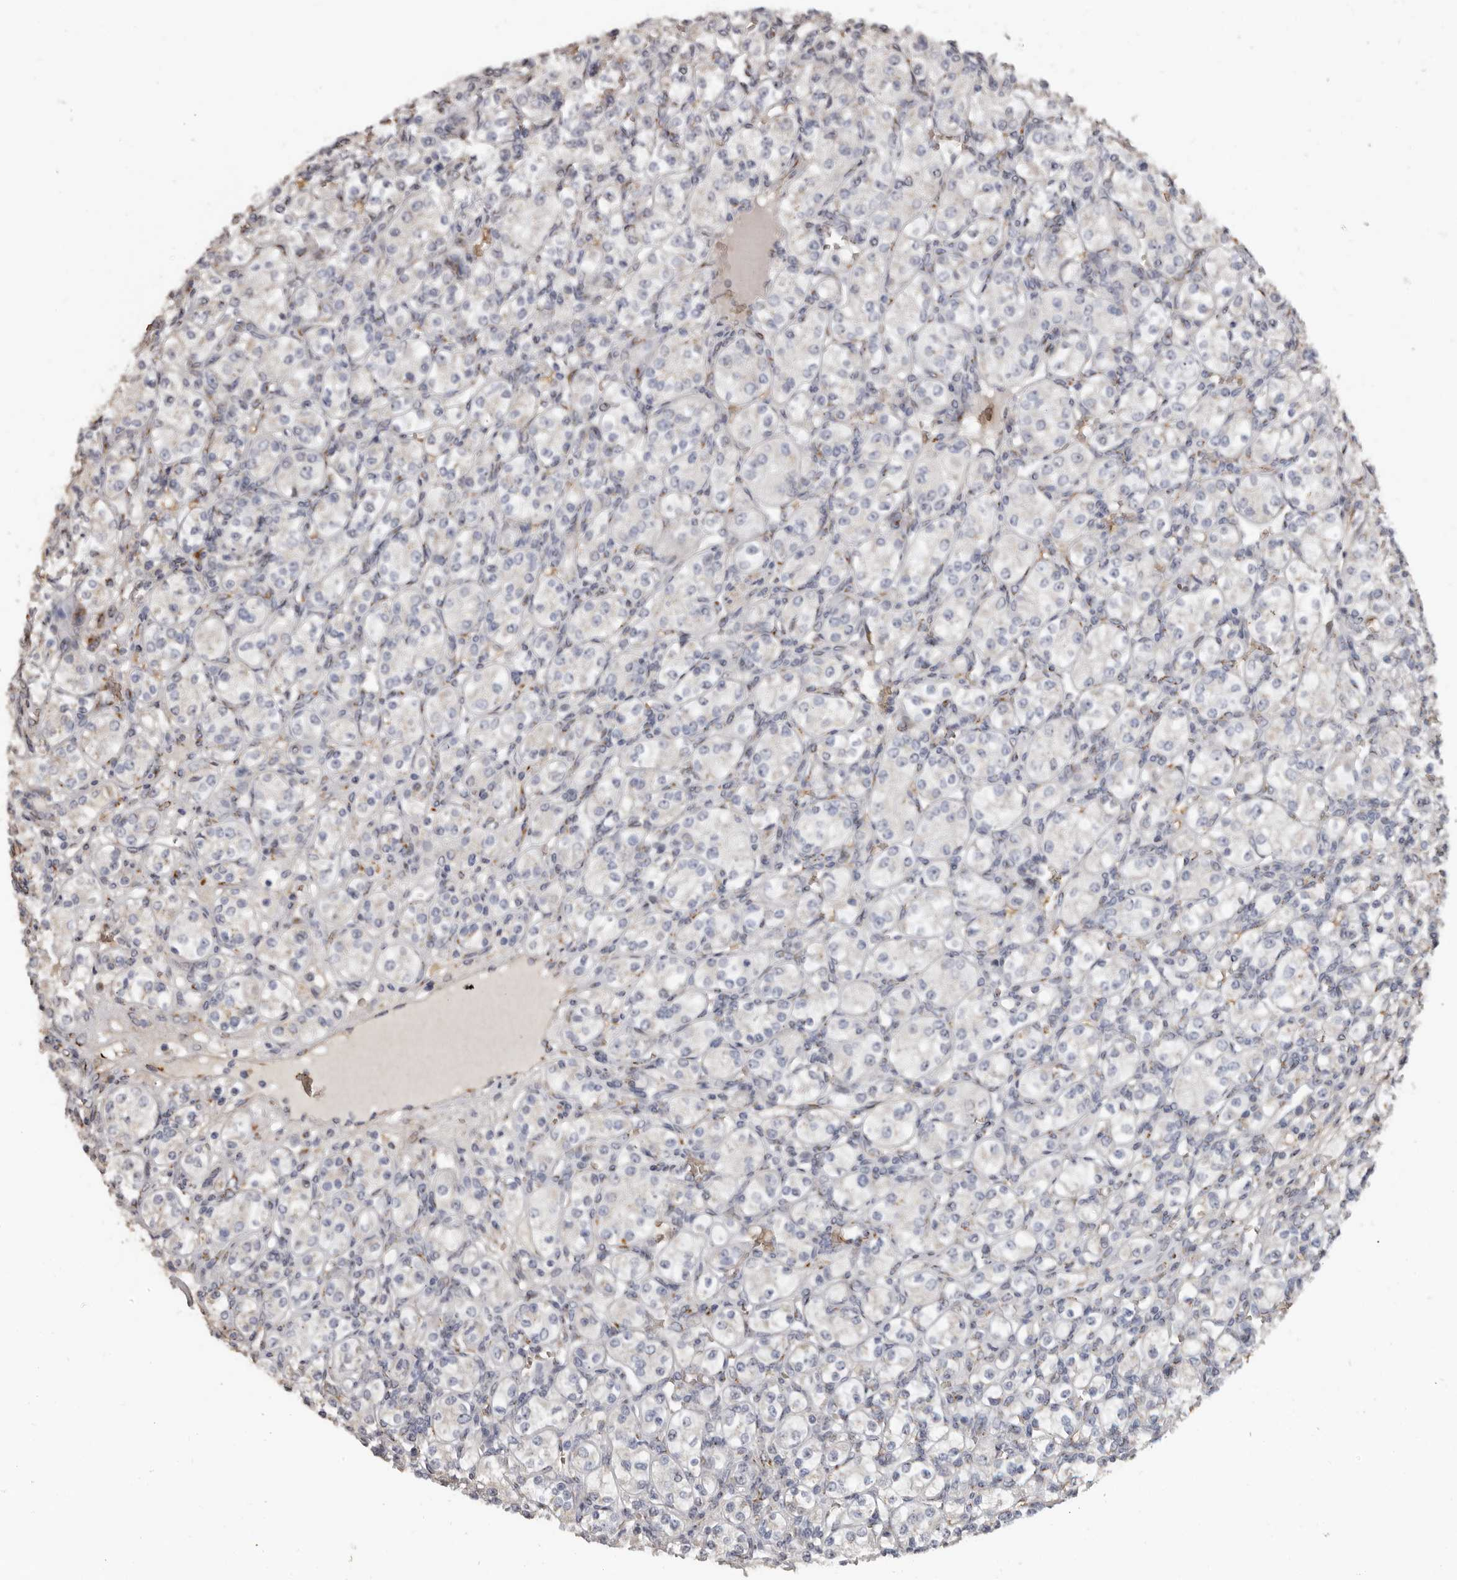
{"staining": {"intensity": "negative", "quantity": "none", "location": "none"}, "tissue": "renal cancer", "cell_type": "Tumor cells", "image_type": "cancer", "snomed": [{"axis": "morphology", "description": "Adenocarcinoma, NOS"}, {"axis": "topography", "description": "Kidney"}], "caption": "Tumor cells show no significant protein staining in adenocarcinoma (renal).", "gene": "ENTREP1", "patient": {"sex": "male", "age": 77}}